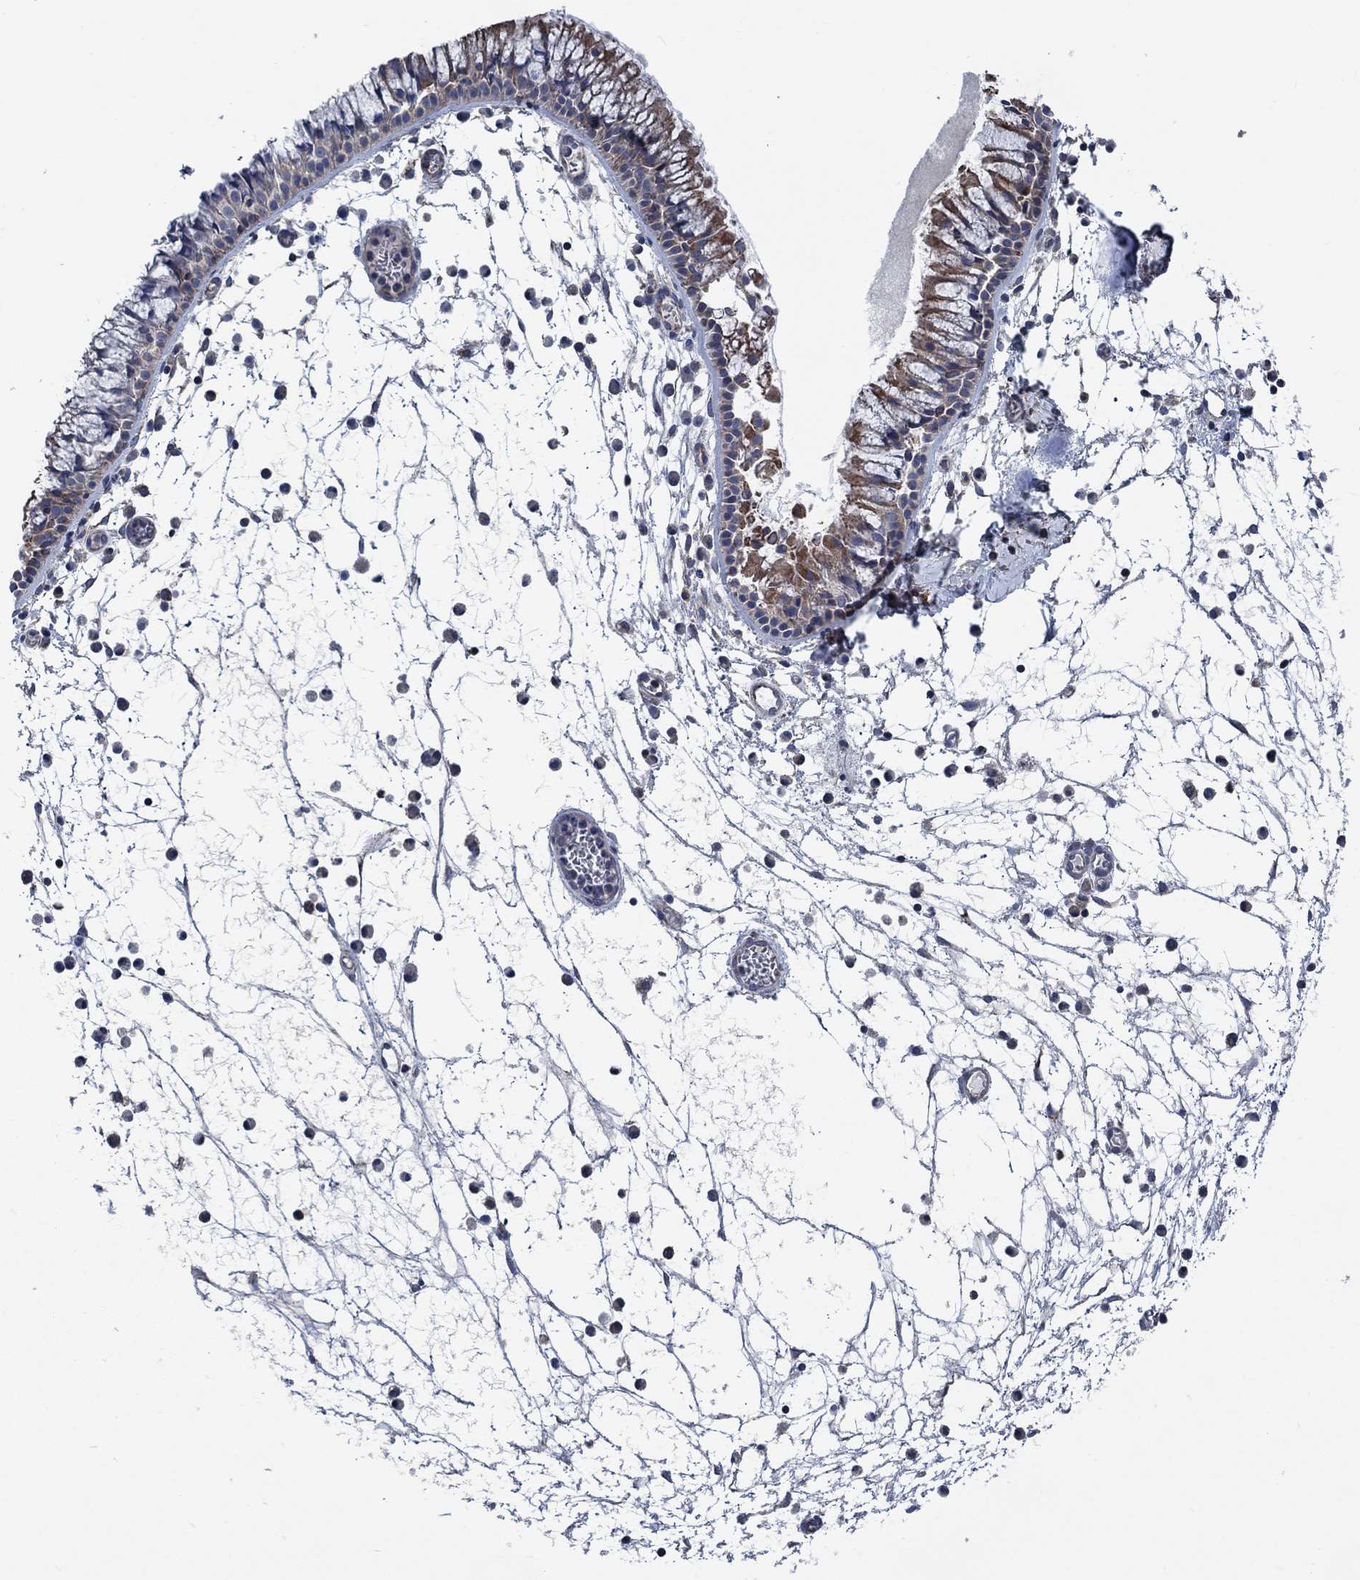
{"staining": {"intensity": "weak", "quantity": ">75%", "location": "cytoplasmic/membranous"}, "tissue": "nasopharynx", "cell_type": "Respiratory epithelial cells", "image_type": "normal", "snomed": [{"axis": "morphology", "description": "Normal tissue, NOS"}, {"axis": "topography", "description": "Nasopharynx"}], "caption": "This photomicrograph exhibits benign nasopharynx stained with immunohistochemistry (IHC) to label a protein in brown. The cytoplasmic/membranous of respiratory epithelial cells show weak positivity for the protein. Nuclei are counter-stained blue.", "gene": "STXBP6", "patient": {"sex": "female", "age": 73}}